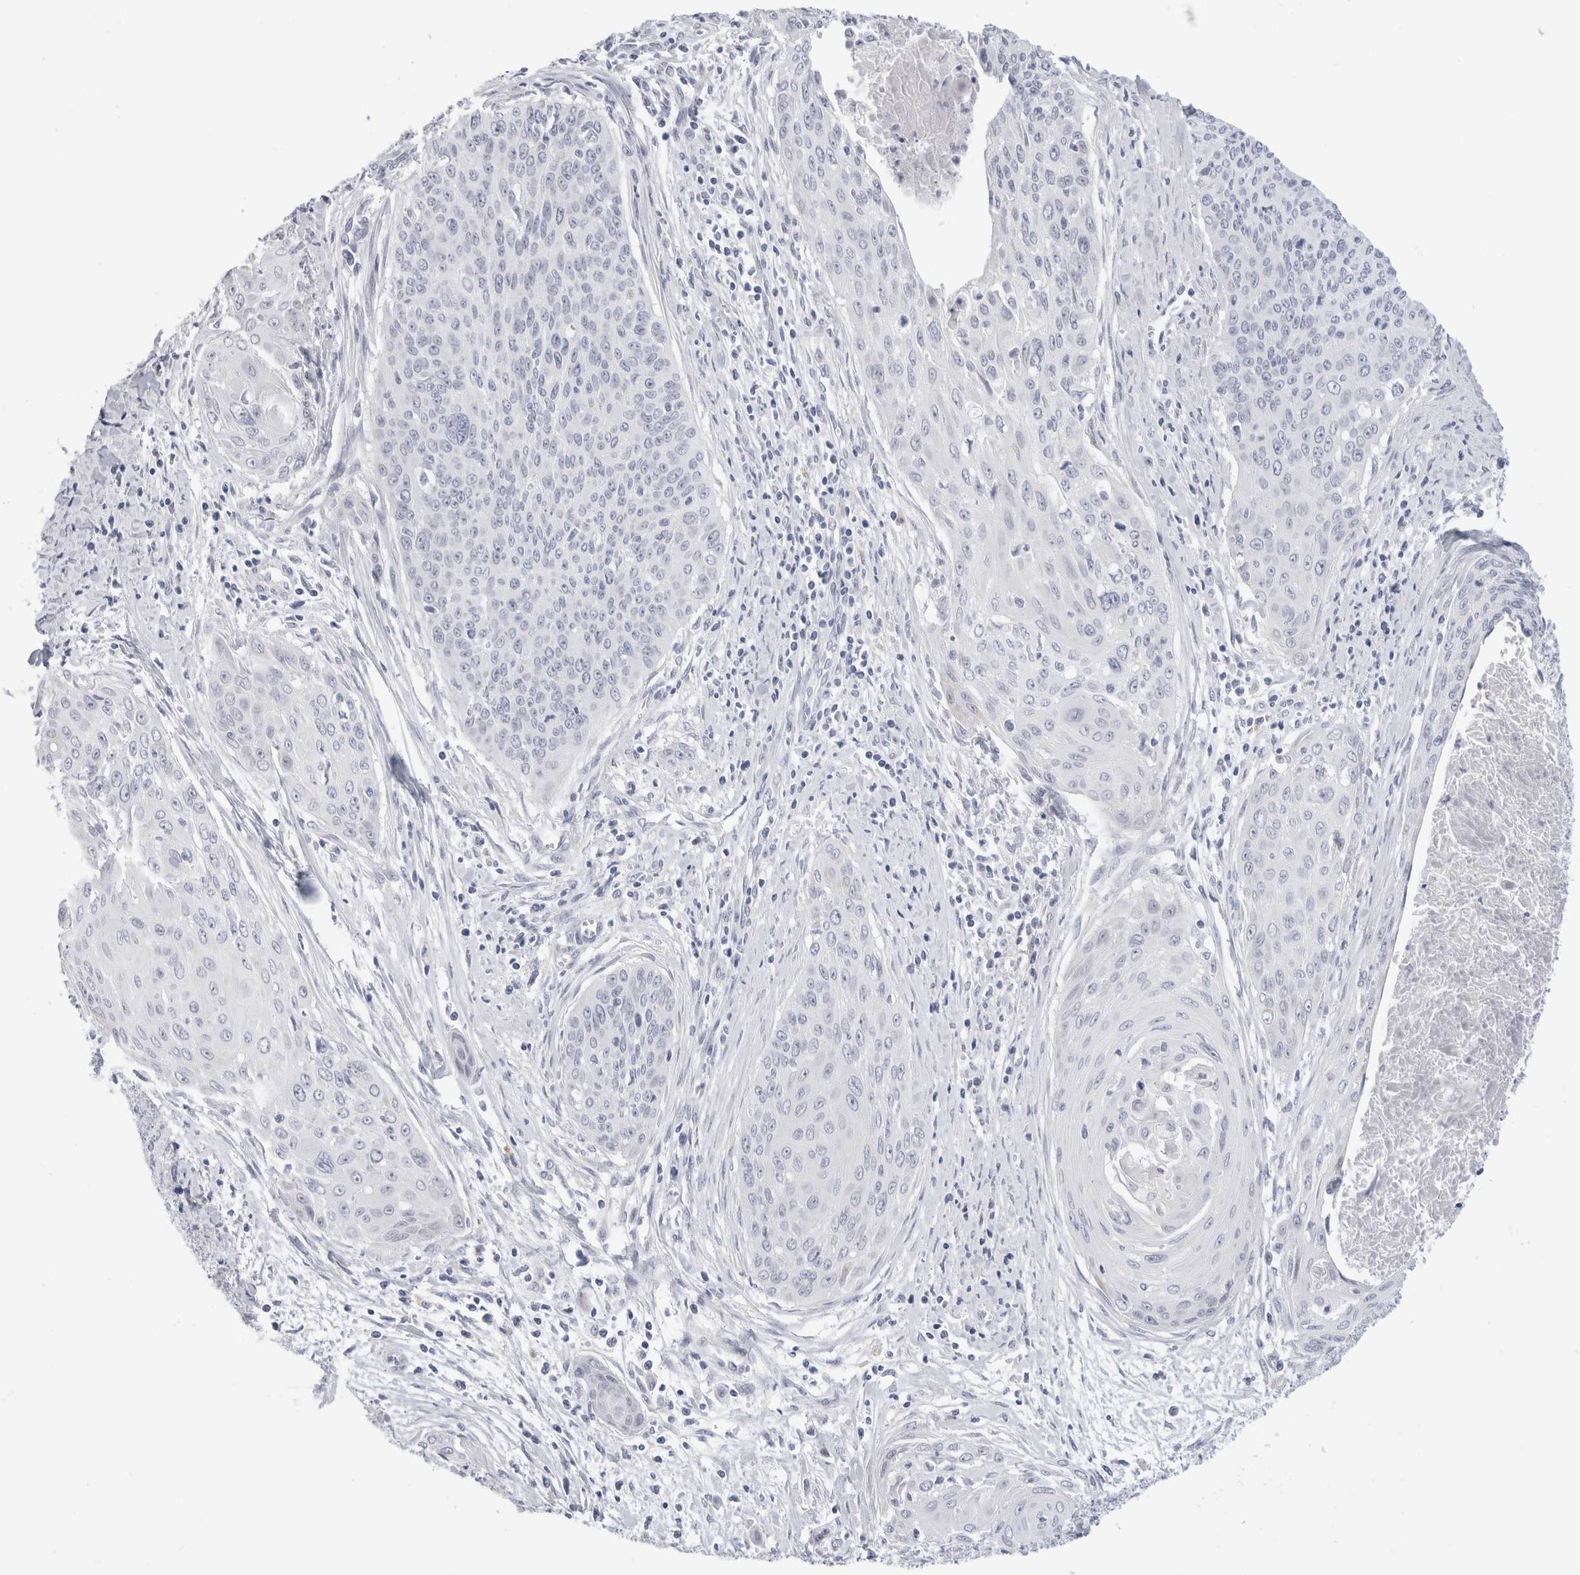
{"staining": {"intensity": "negative", "quantity": "none", "location": "none"}, "tissue": "cervical cancer", "cell_type": "Tumor cells", "image_type": "cancer", "snomed": [{"axis": "morphology", "description": "Squamous cell carcinoma, NOS"}, {"axis": "topography", "description": "Cervix"}], "caption": "The image exhibits no staining of tumor cells in cervical squamous cell carcinoma.", "gene": "ANKMY1", "patient": {"sex": "female", "age": 55}}